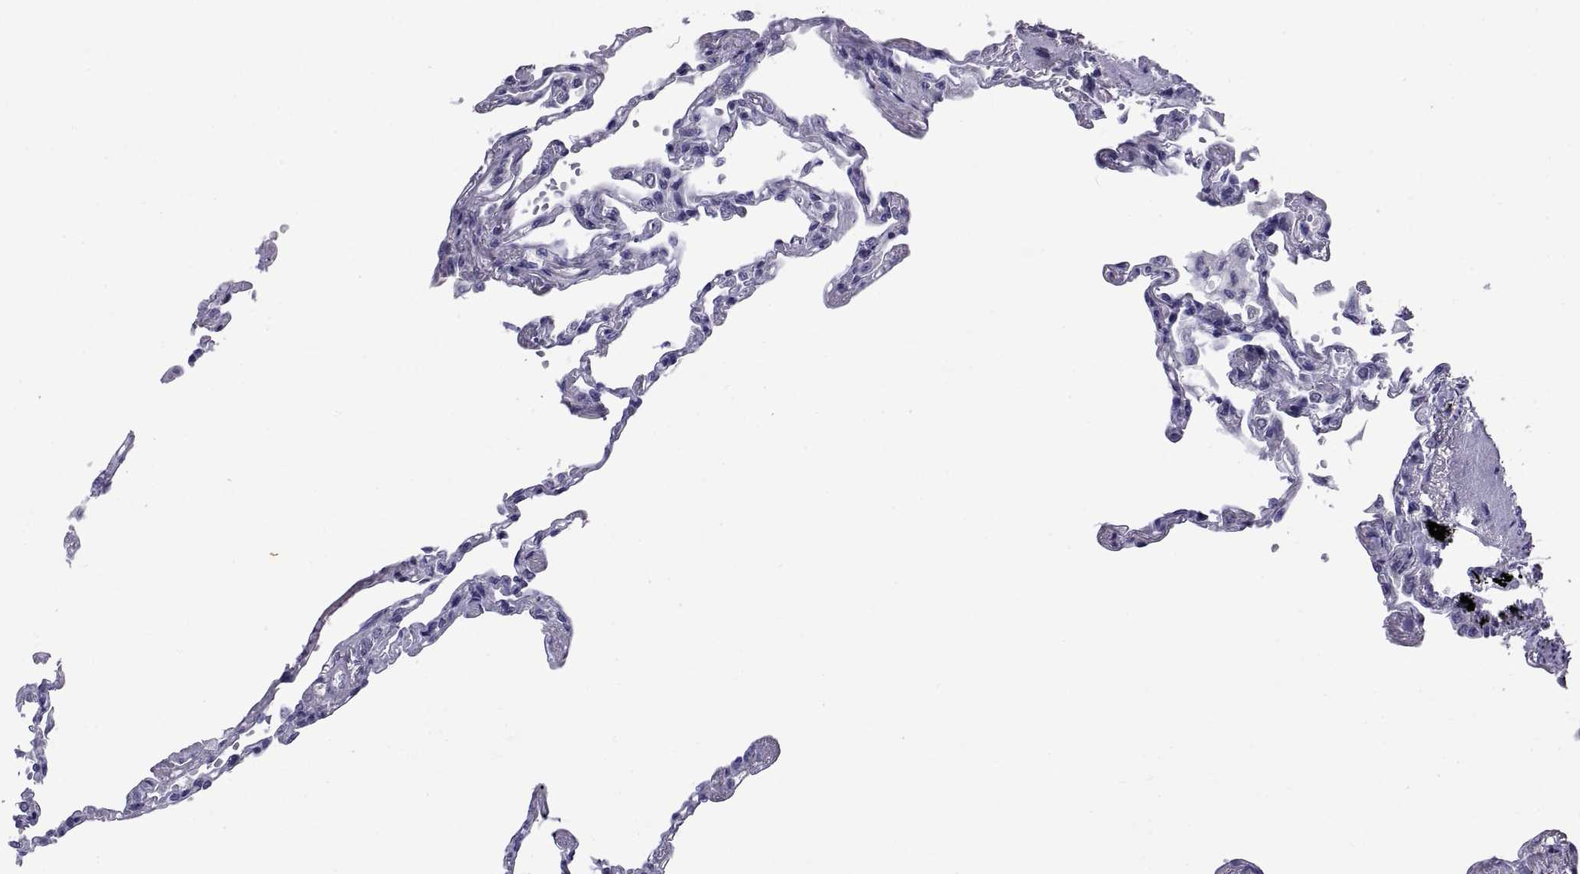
{"staining": {"intensity": "negative", "quantity": "none", "location": "none"}, "tissue": "lung", "cell_type": "Alveolar cells", "image_type": "normal", "snomed": [{"axis": "morphology", "description": "Normal tissue, NOS"}, {"axis": "topography", "description": "Lung"}], "caption": "This micrograph is of benign lung stained with immunohistochemistry (IHC) to label a protein in brown with the nuclei are counter-stained blue. There is no staining in alveolar cells.", "gene": "TGFBR3L", "patient": {"sex": "male", "age": 78}}